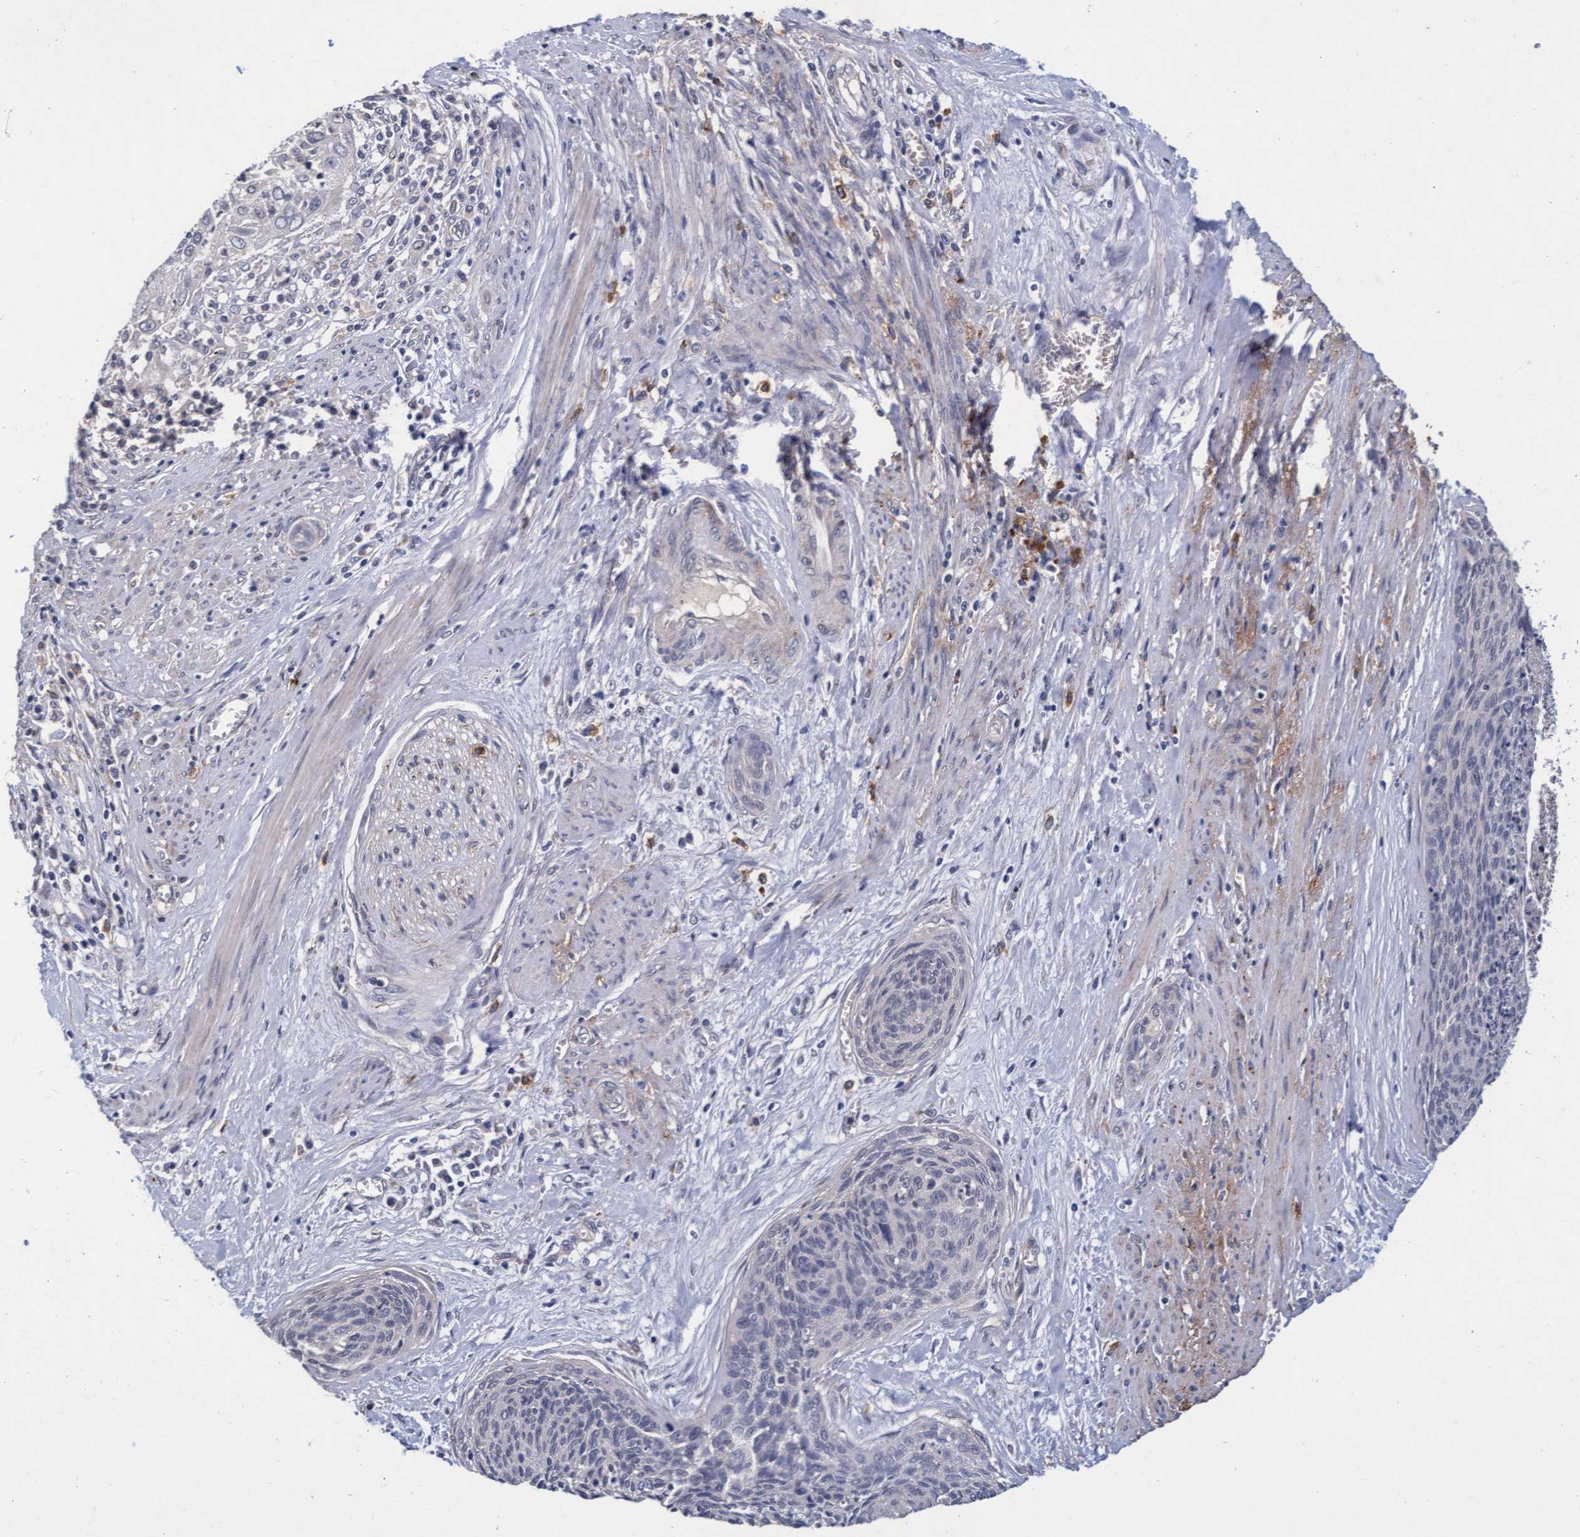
{"staining": {"intensity": "negative", "quantity": "none", "location": "none"}, "tissue": "cervical cancer", "cell_type": "Tumor cells", "image_type": "cancer", "snomed": [{"axis": "morphology", "description": "Squamous cell carcinoma, NOS"}, {"axis": "topography", "description": "Cervix"}], "caption": "Immunohistochemistry histopathology image of neoplastic tissue: cervical cancer stained with DAB displays no significant protein staining in tumor cells. (Stains: DAB (3,3'-diaminobenzidine) IHC with hematoxylin counter stain, Microscopy: brightfield microscopy at high magnification).", "gene": "CPQ", "patient": {"sex": "female", "age": 55}}